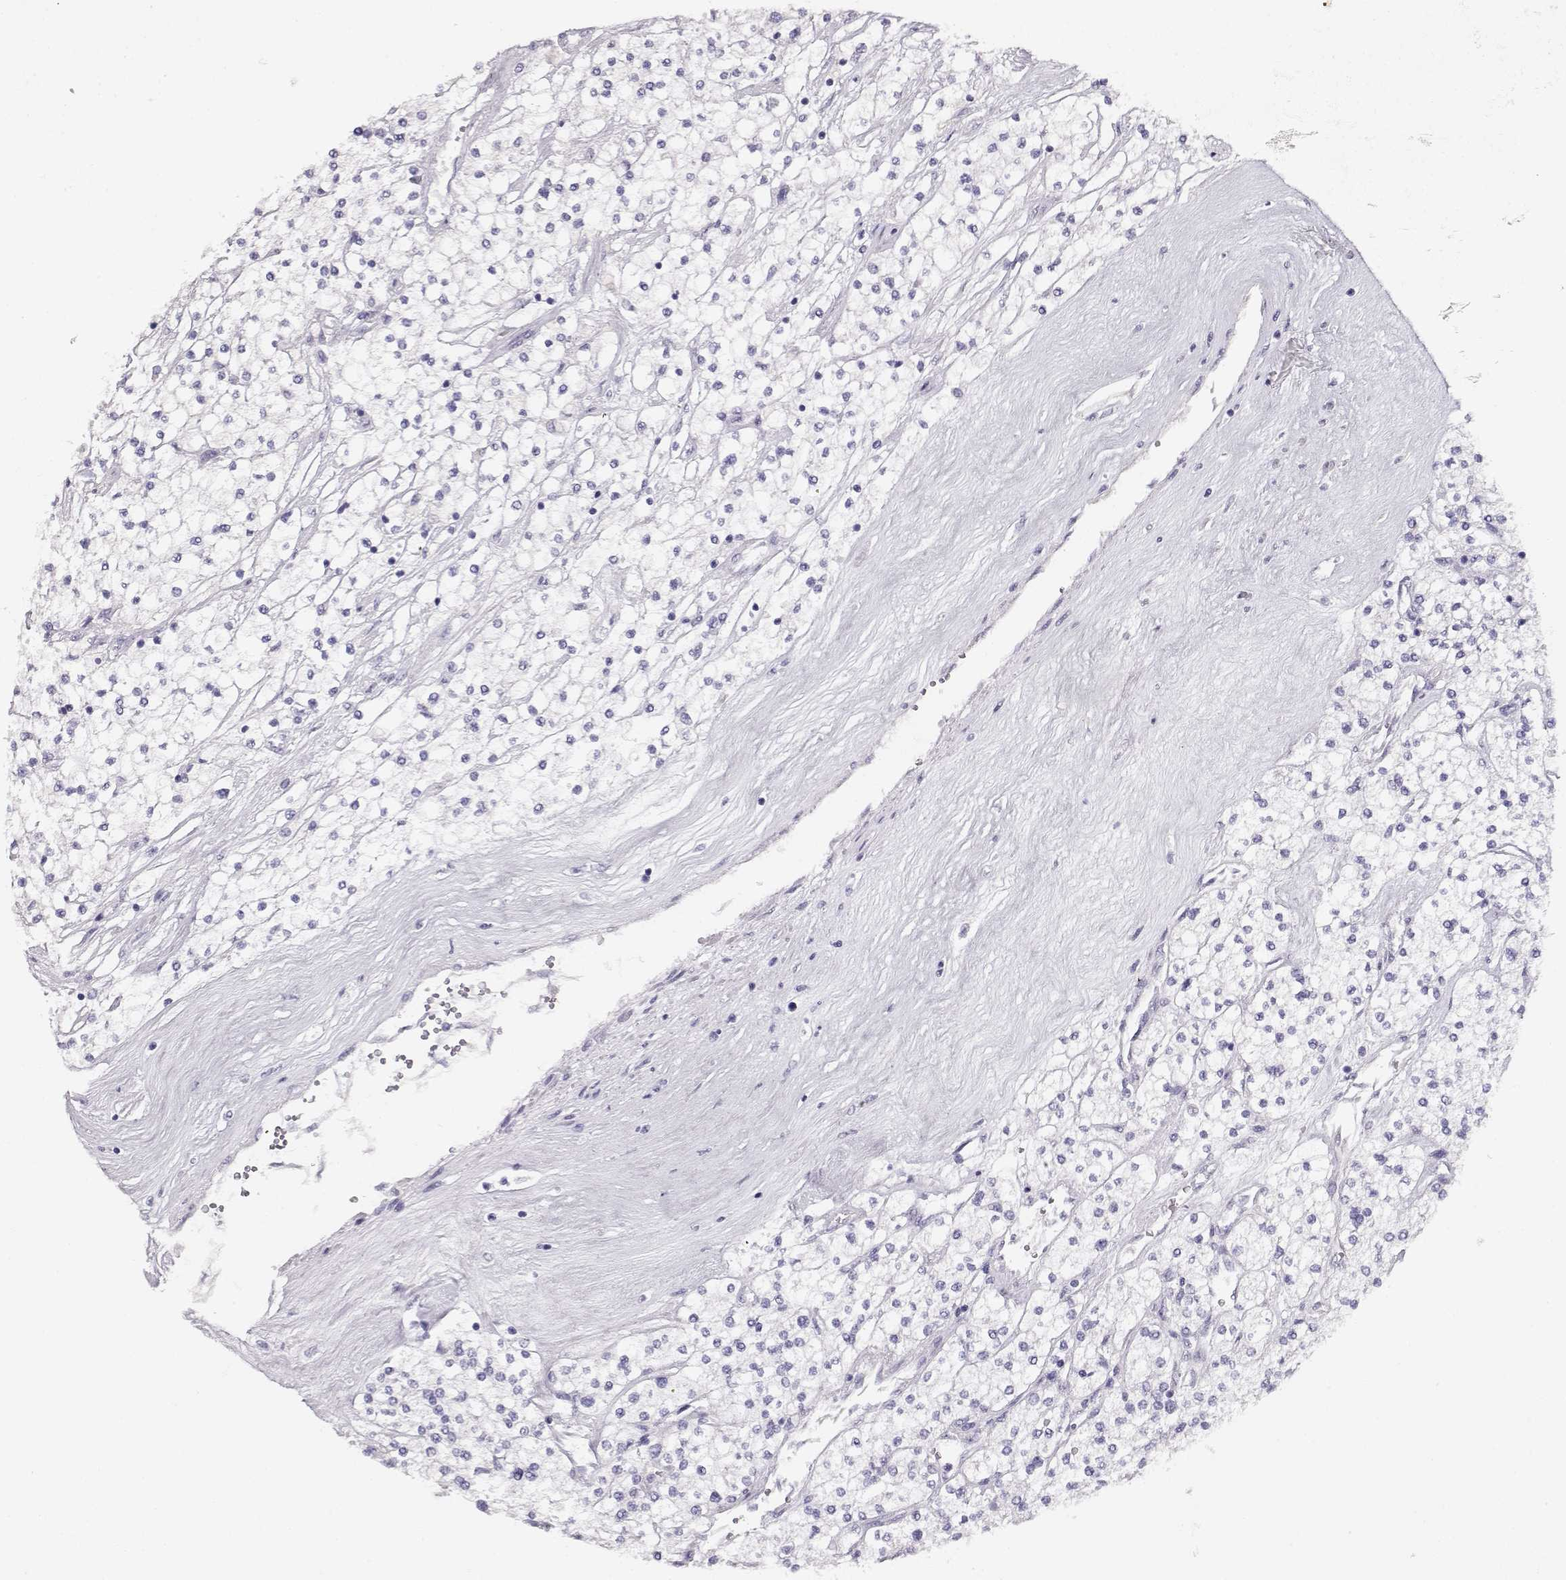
{"staining": {"intensity": "negative", "quantity": "none", "location": "none"}, "tissue": "renal cancer", "cell_type": "Tumor cells", "image_type": "cancer", "snomed": [{"axis": "morphology", "description": "Adenocarcinoma, NOS"}, {"axis": "topography", "description": "Kidney"}], "caption": "Immunohistochemistry (IHC) micrograph of neoplastic tissue: renal adenocarcinoma stained with DAB reveals no significant protein expression in tumor cells.", "gene": "GLIPR1L2", "patient": {"sex": "male", "age": 80}}